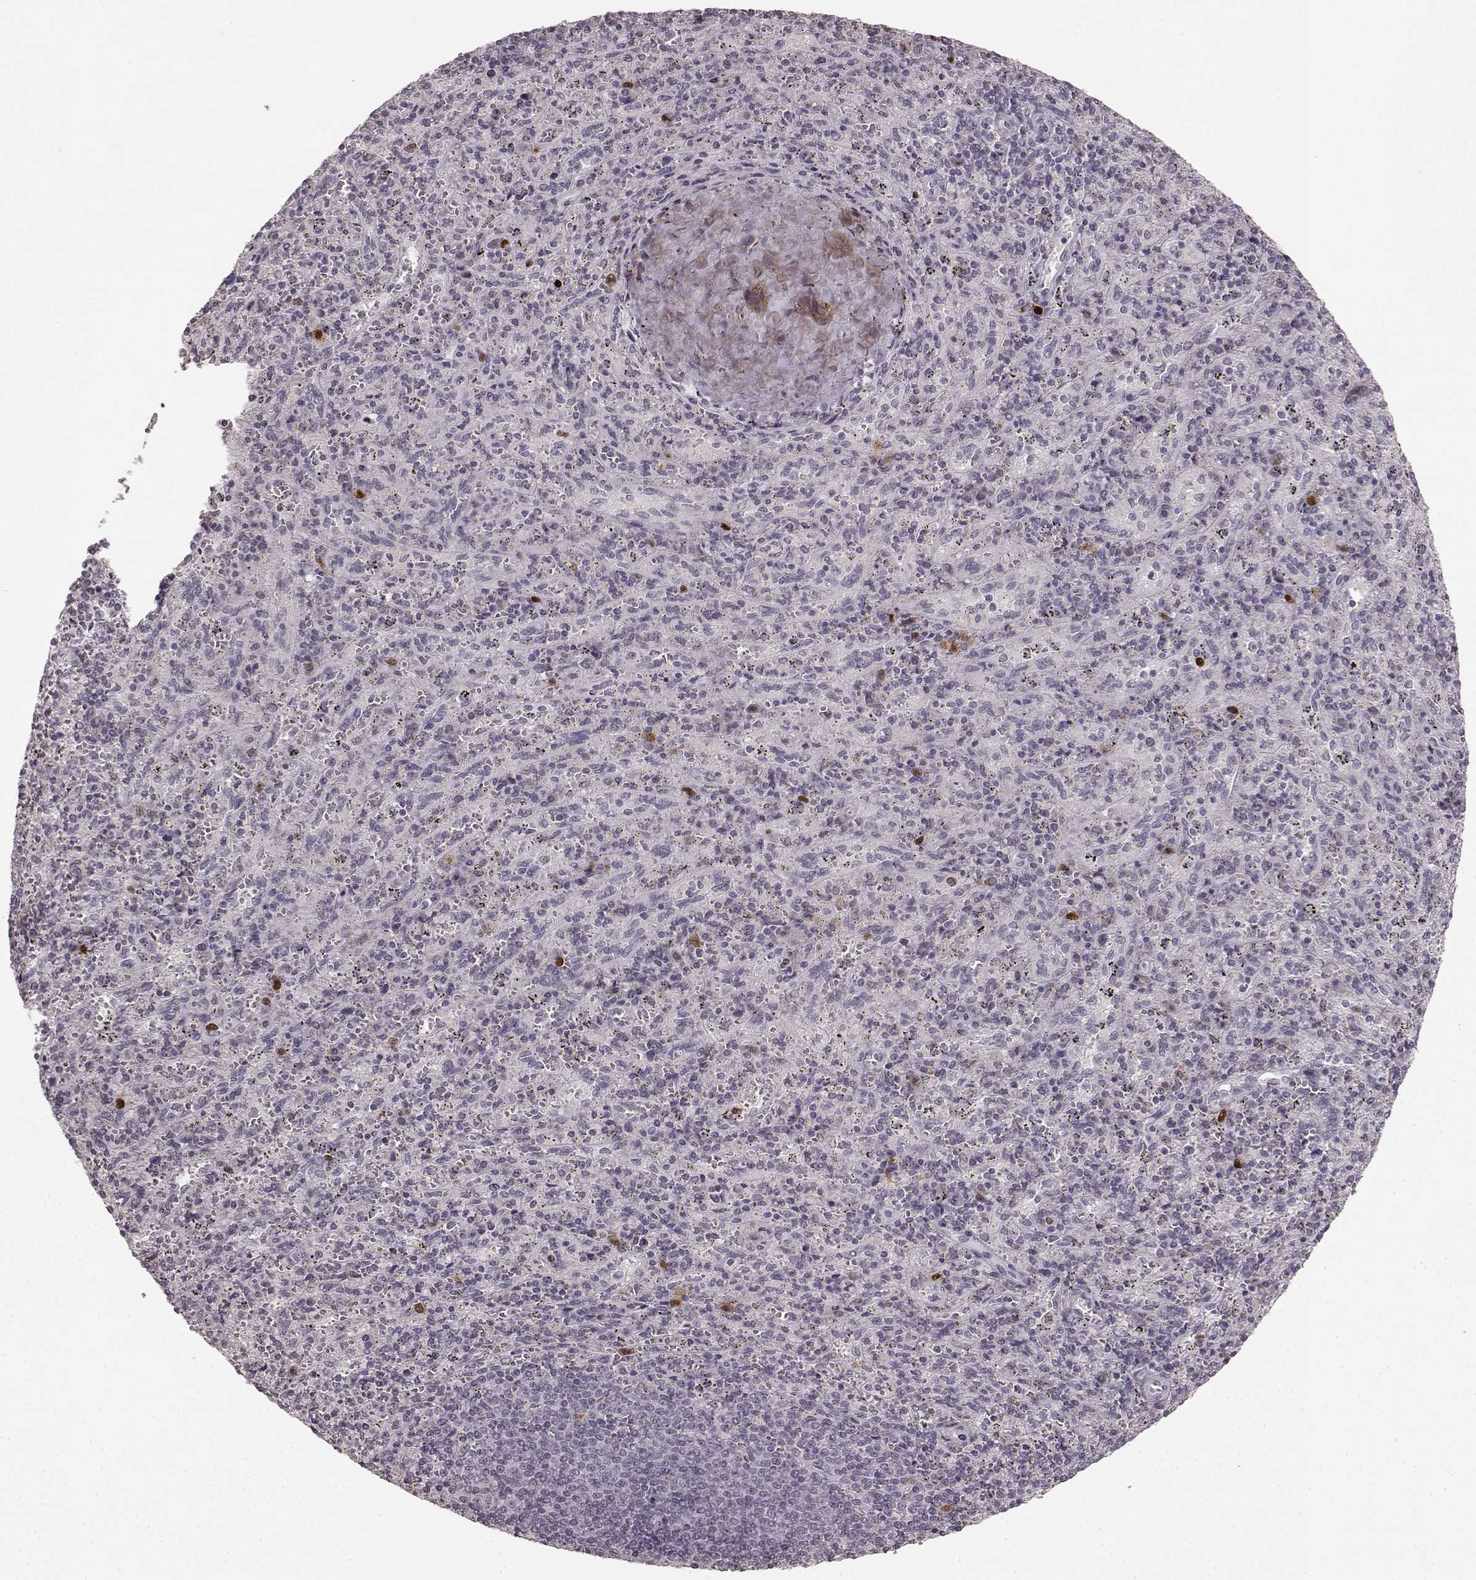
{"staining": {"intensity": "strong", "quantity": "<25%", "location": "nuclear"}, "tissue": "spleen", "cell_type": "Cells in red pulp", "image_type": "normal", "snomed": [{"axis": "morphology", "description": "Normal tissue, NOS"}, {"axis": "topography", "description": "Spleen"}], "caption": "Immunohistochemistry (DAB) staining of normal spleen reveals strong nuclear protein expression in approximately <25% of cells in red pulp.", "gene": "CCNA2", "patient": {"sex": "male", "age": 57}}